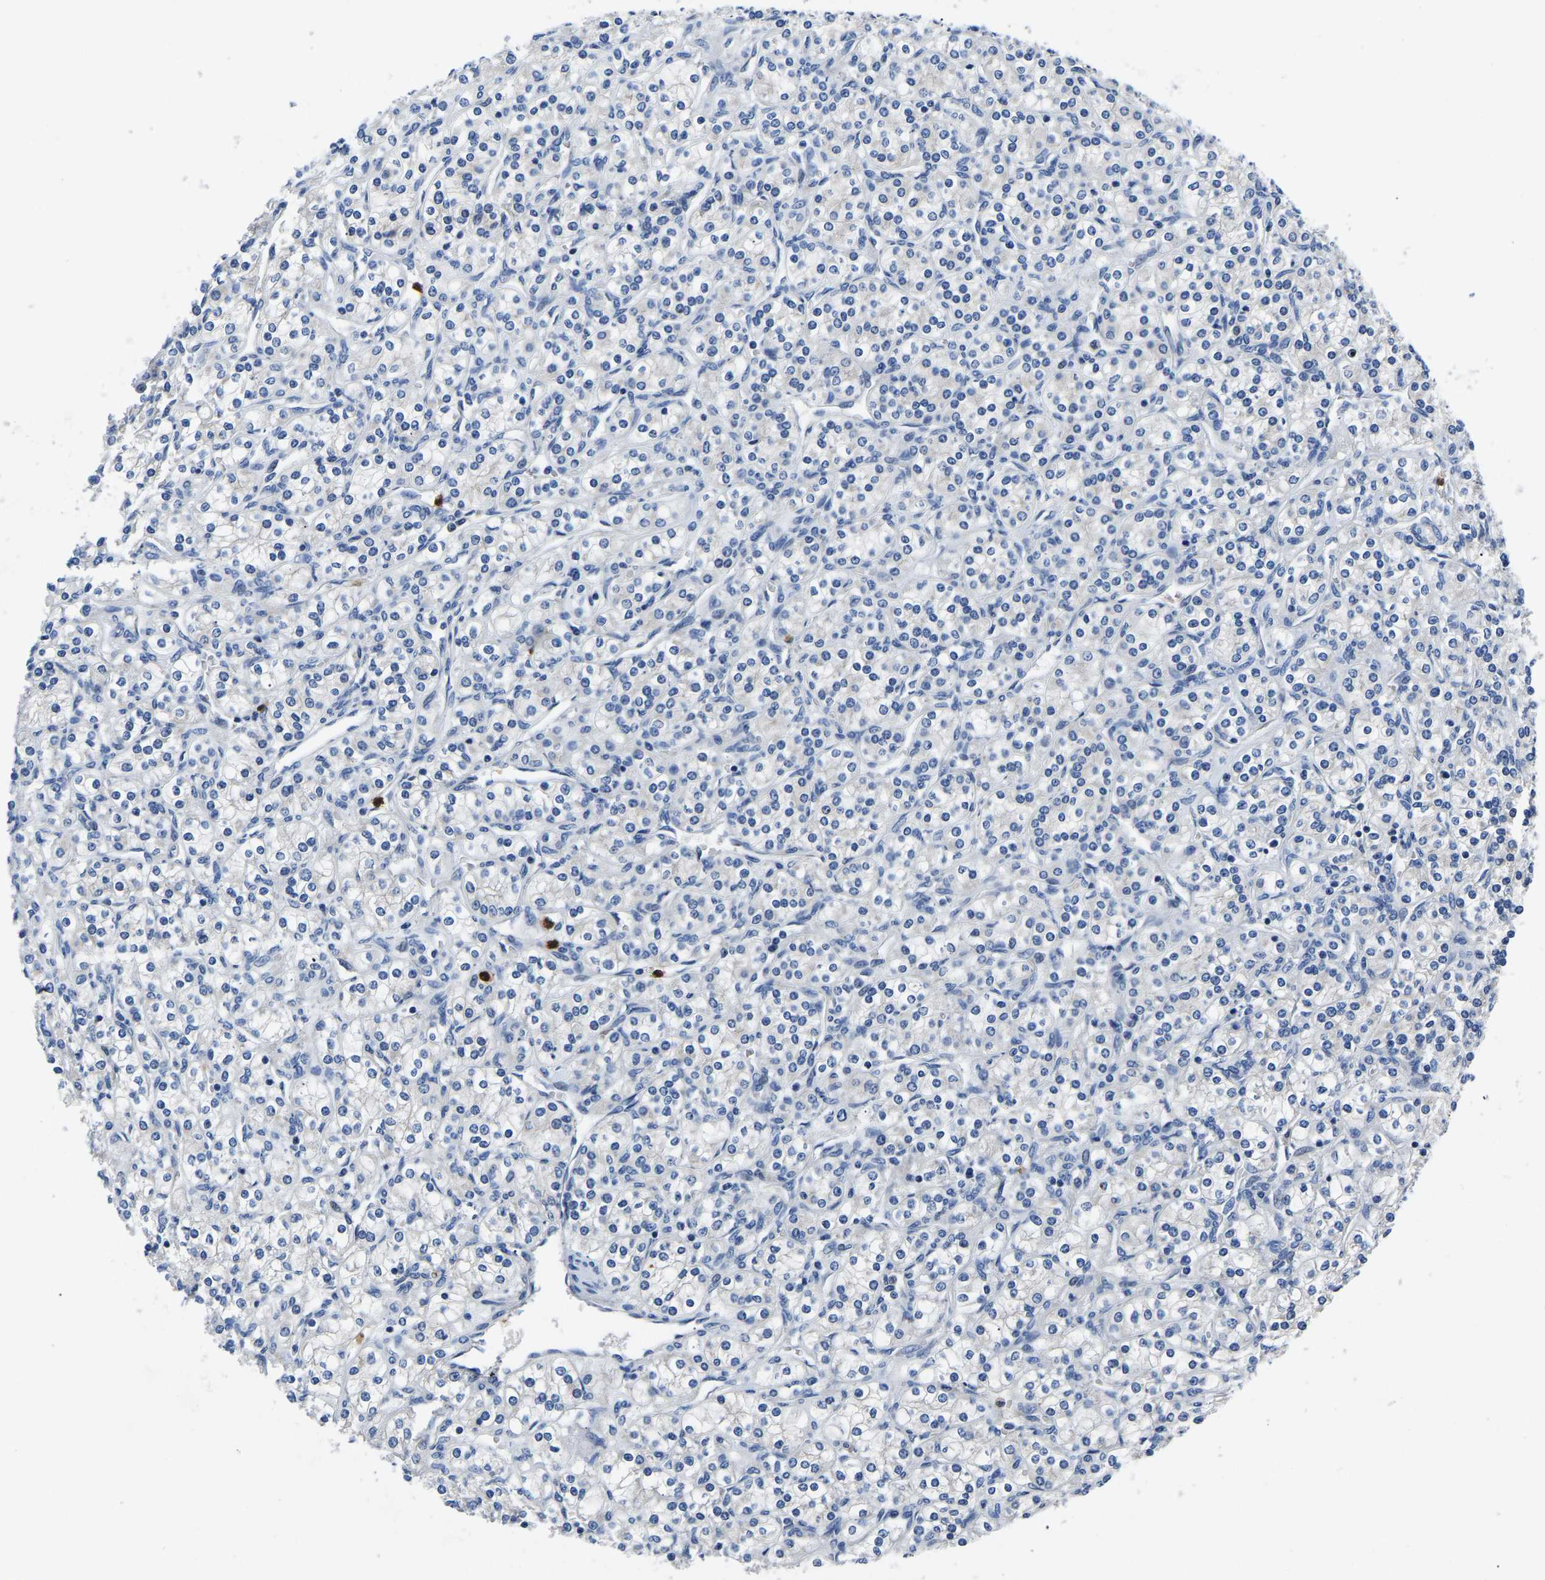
{"staining": {"intensity": "negative", "quantity": "none", "location": "none"}, "tissue": "renal cancer", "cell_type": "Tumor cells", "image_type": "cancer", "snomed": [{"axis": "morphology", "description": "Adenocarcinoma, NOS"}, {"axis": "topography", "description": "Kidney"}], "caption": "Image shows no significant protein staining in tumor cells of renal adenocarcinoma.", "gene": "TOR1B", "patient": {"sex": "male", "age": 77}}